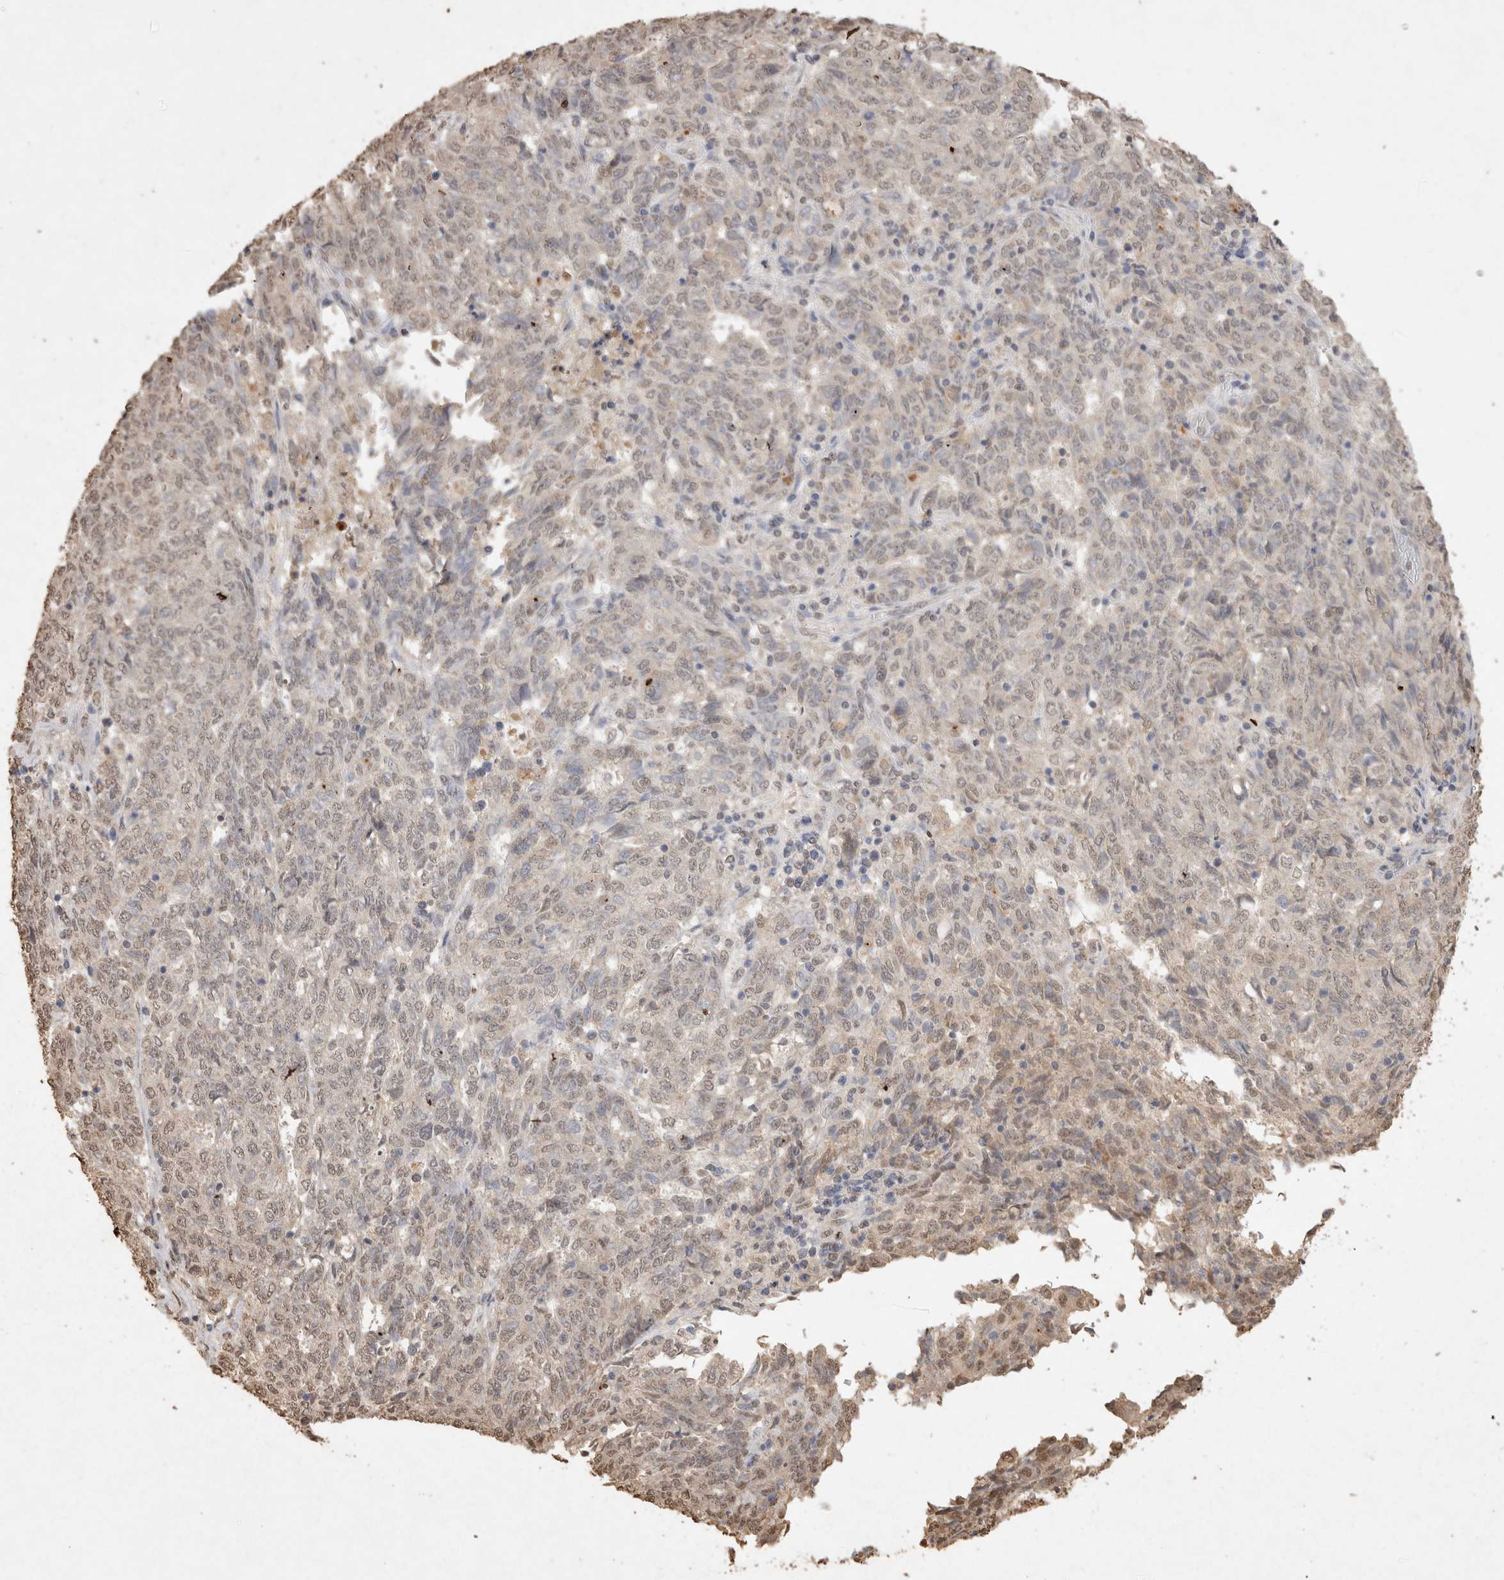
{"staining": {"intensity": "weak", "quantity": "25%-75%", "location": "nuclear"}, "tissue": "endometrial cancer", "cell_type": "Tumor cells", "image_type": "cancer", "snomed": [{"axis": "morphology", "description": "Adenocarcinoma, NOS"}, {"axis": "topography", "description": "Endometrium"}], "caption": "Immunohistochemistry (IHC) of human endometrial cancer exhibits low levels of weak nuclear positivity in about 25%-75% of tumor cells. (IHC, brightfield microscopy, high magnification).", "gene": "MLX", "patient": {"sex": "female", "age": 80}}